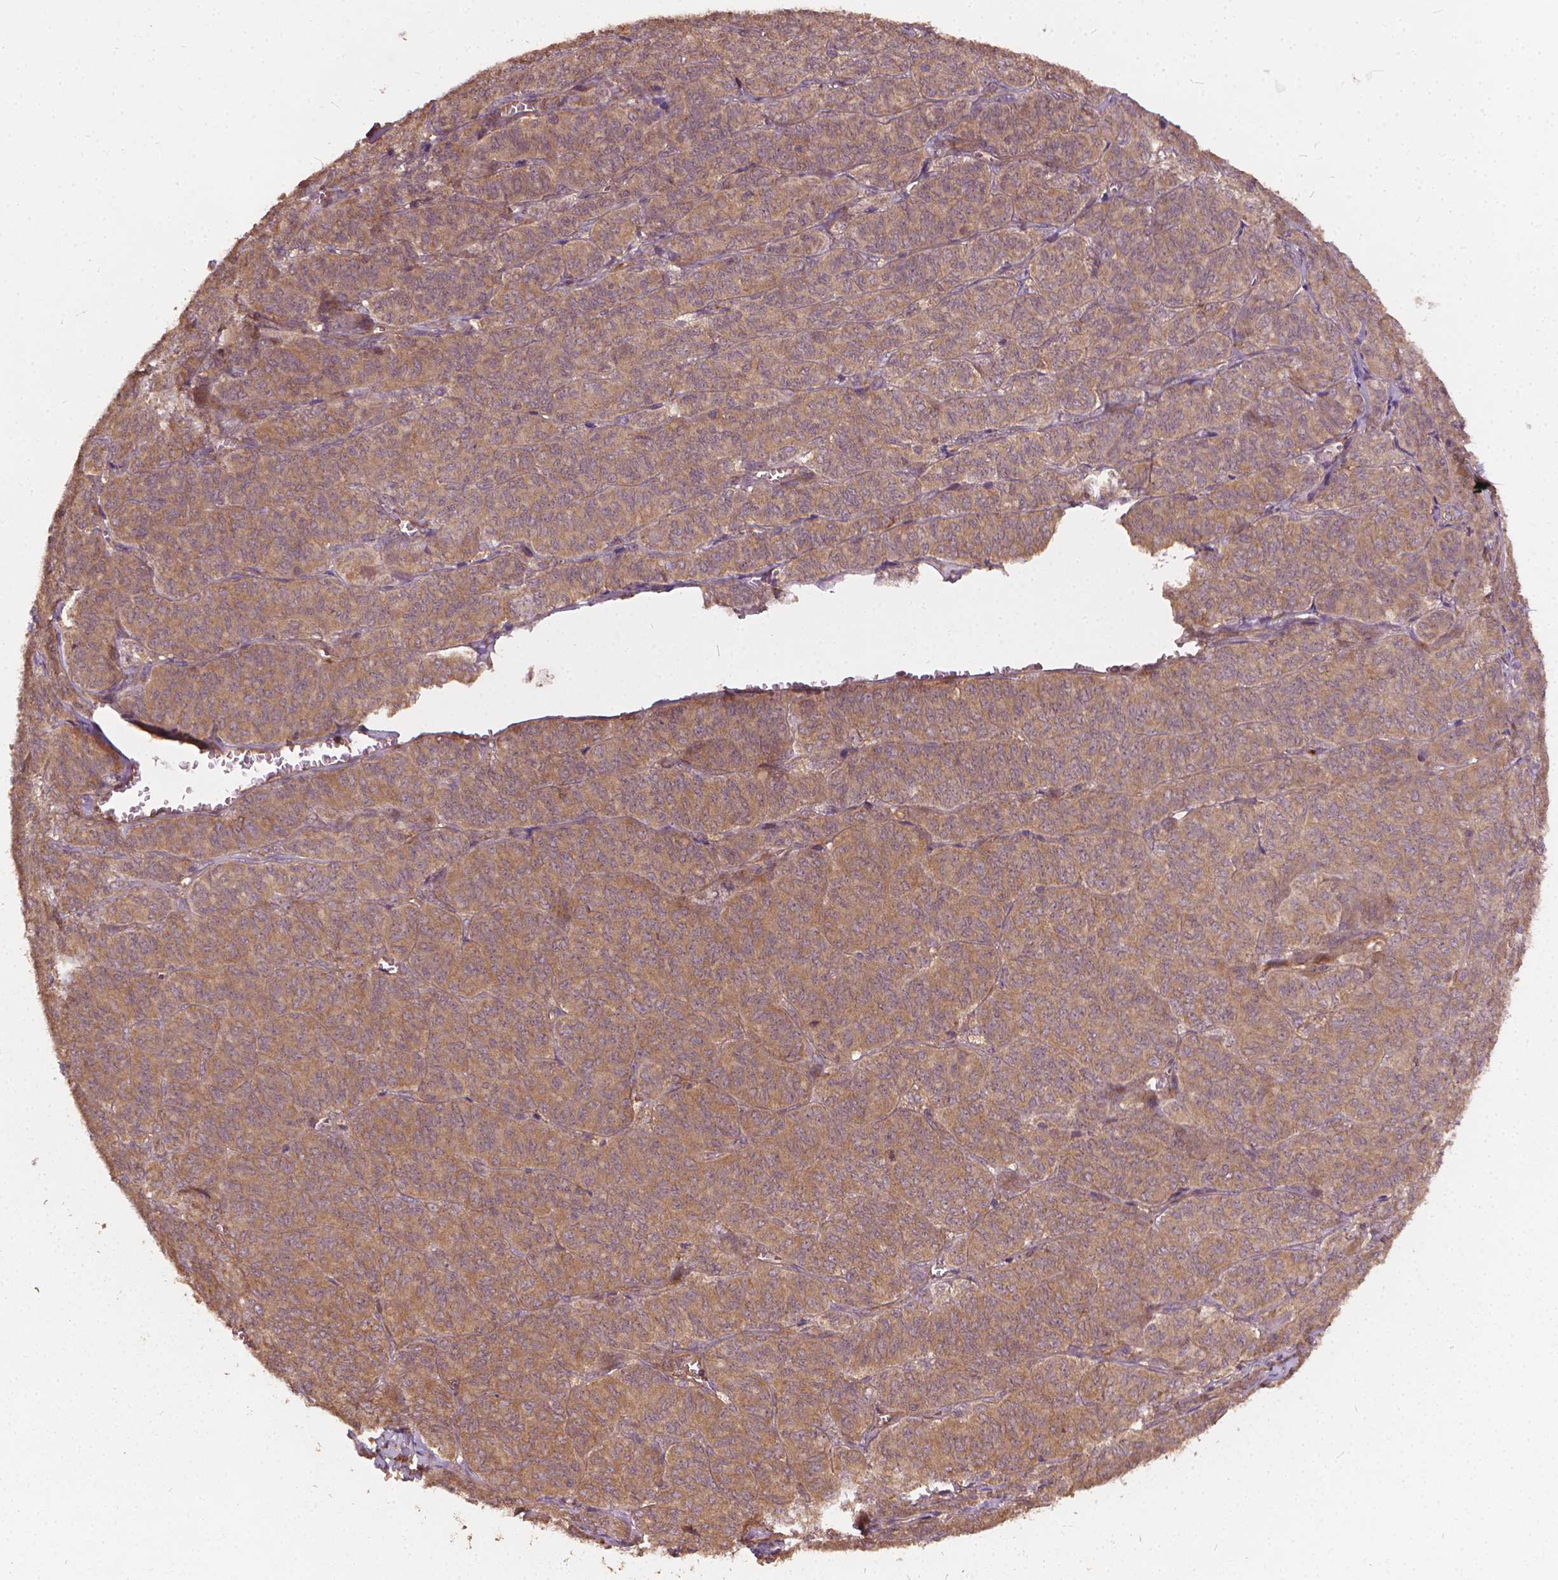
{"staining": {"intensity": "moderate", "quantity": ">75%", "location": "cytoplasmic/membranous"}, "tissue": "ovarian cancer", "cell_type": "Tumor cells", "image_type": "cancer", "snomed": [{"axis": "morphology", "description": "Carcinoma, endometroid"}, {"axis": "topography", "description": "Ovary"}], "caption": "Immunohistochemical staining of human endometroid carcinoma (ovarian) demonstrates moderate cytoplasmic/membranous protein staining in approximately >75% of tumor cells. (DAB IHC with brightfield microscopy, high magnification).", "gene": "UBXN2A", "patient": {"sex": "female", "age": 80}}